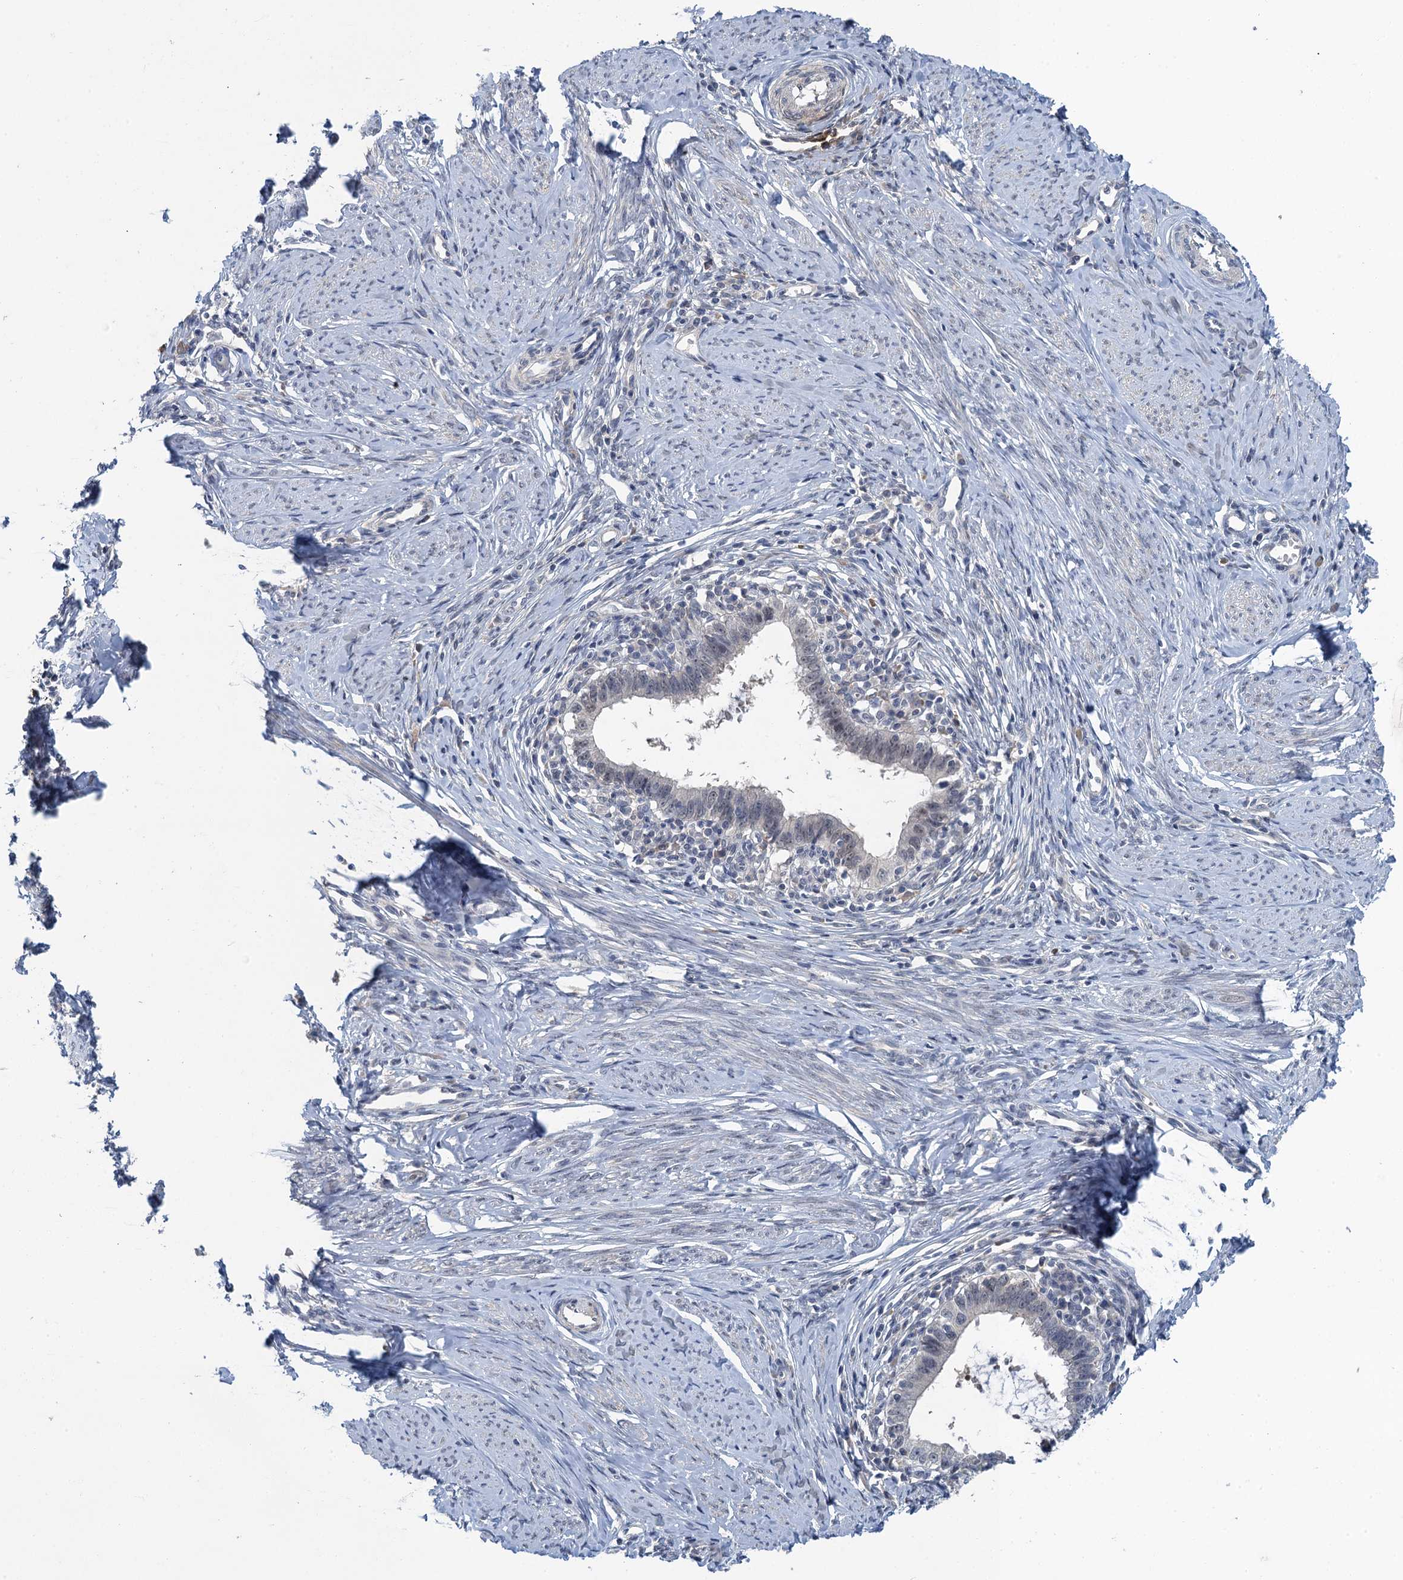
{"staining": {"intensity": "negative", "quantity": "none", "location": "none"}, "tissue": "cervical cancer", "cell_type": "Tumor cells", "image_type": "cancer", "snomed": [{"axis": "morphology", "description": "Adenocarcinoma, NOS"}, {"axis": "topography", "description": "Cervix"}], "caption": "Immunohistochemical staining of human cervical cancer displays no significant staining in tumor cells. (DAB immunohistochemistry (IHC) with hematoxylin counter stain).", "gene": "MRFAP1", "patient": {"sex": "female", "age": 36}}